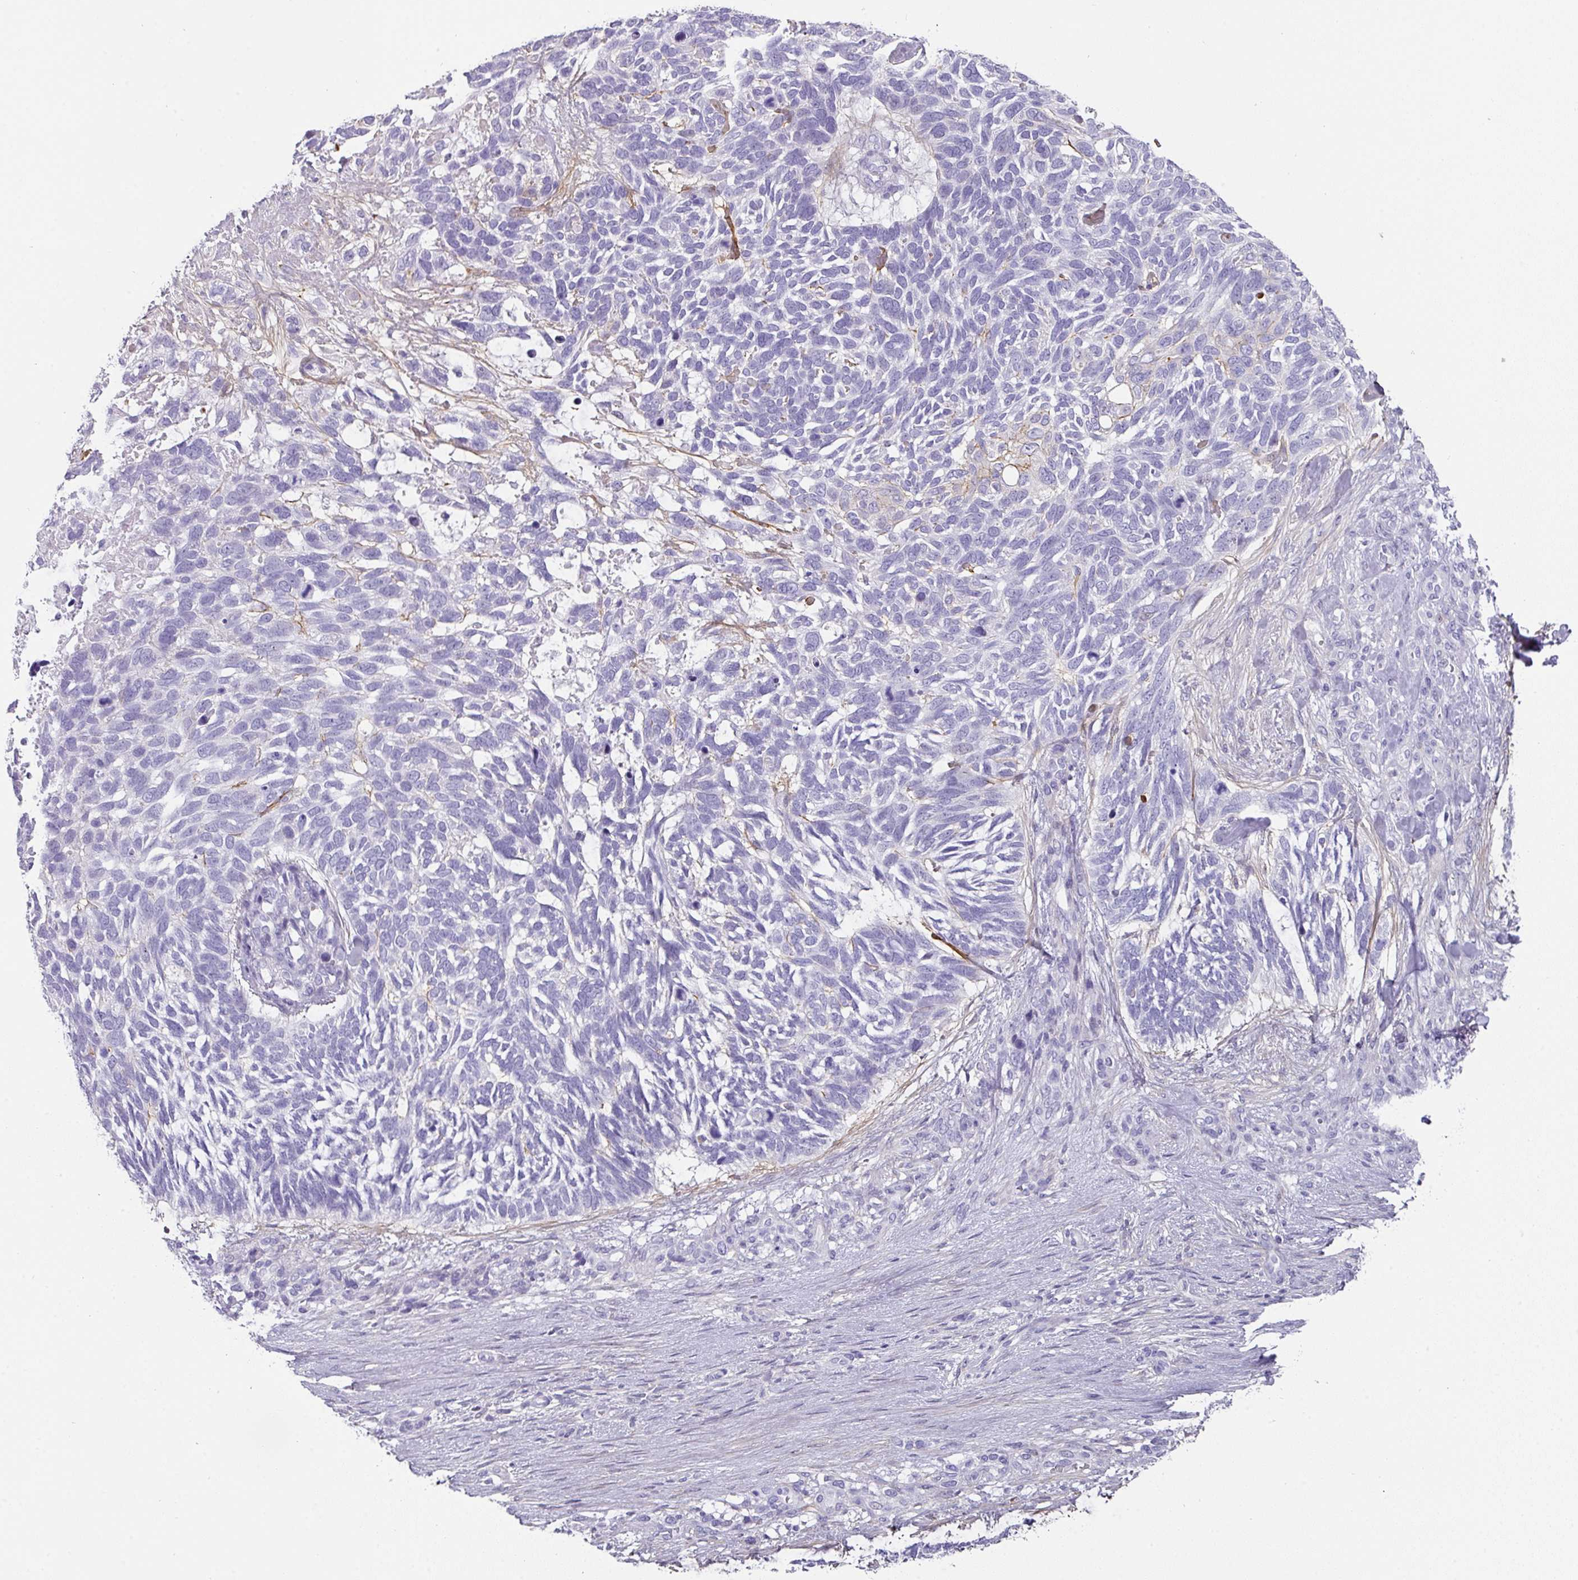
{"staining": {"intensity": "negative", "quantity": "none", "location": "none"}, "tissue": "skin cancer", "cell_type": "Tumor cells", "image_type": "cancer", "snomed": [{"axis": "morphology", "description": "Basal cell carcinoma"}, {"axis": "topography", "description": "Skin"}], "caption": "Immunohistochemistry histopathology image of neoplastic tissue: basal cell carcinoma (skin) stained with DAB (3,3'-diaminobenzidine) displays no significant protein positivity in tumor cells.", "gene": "ANKRD29", "patient": {"sex": "male", "age": 88}}